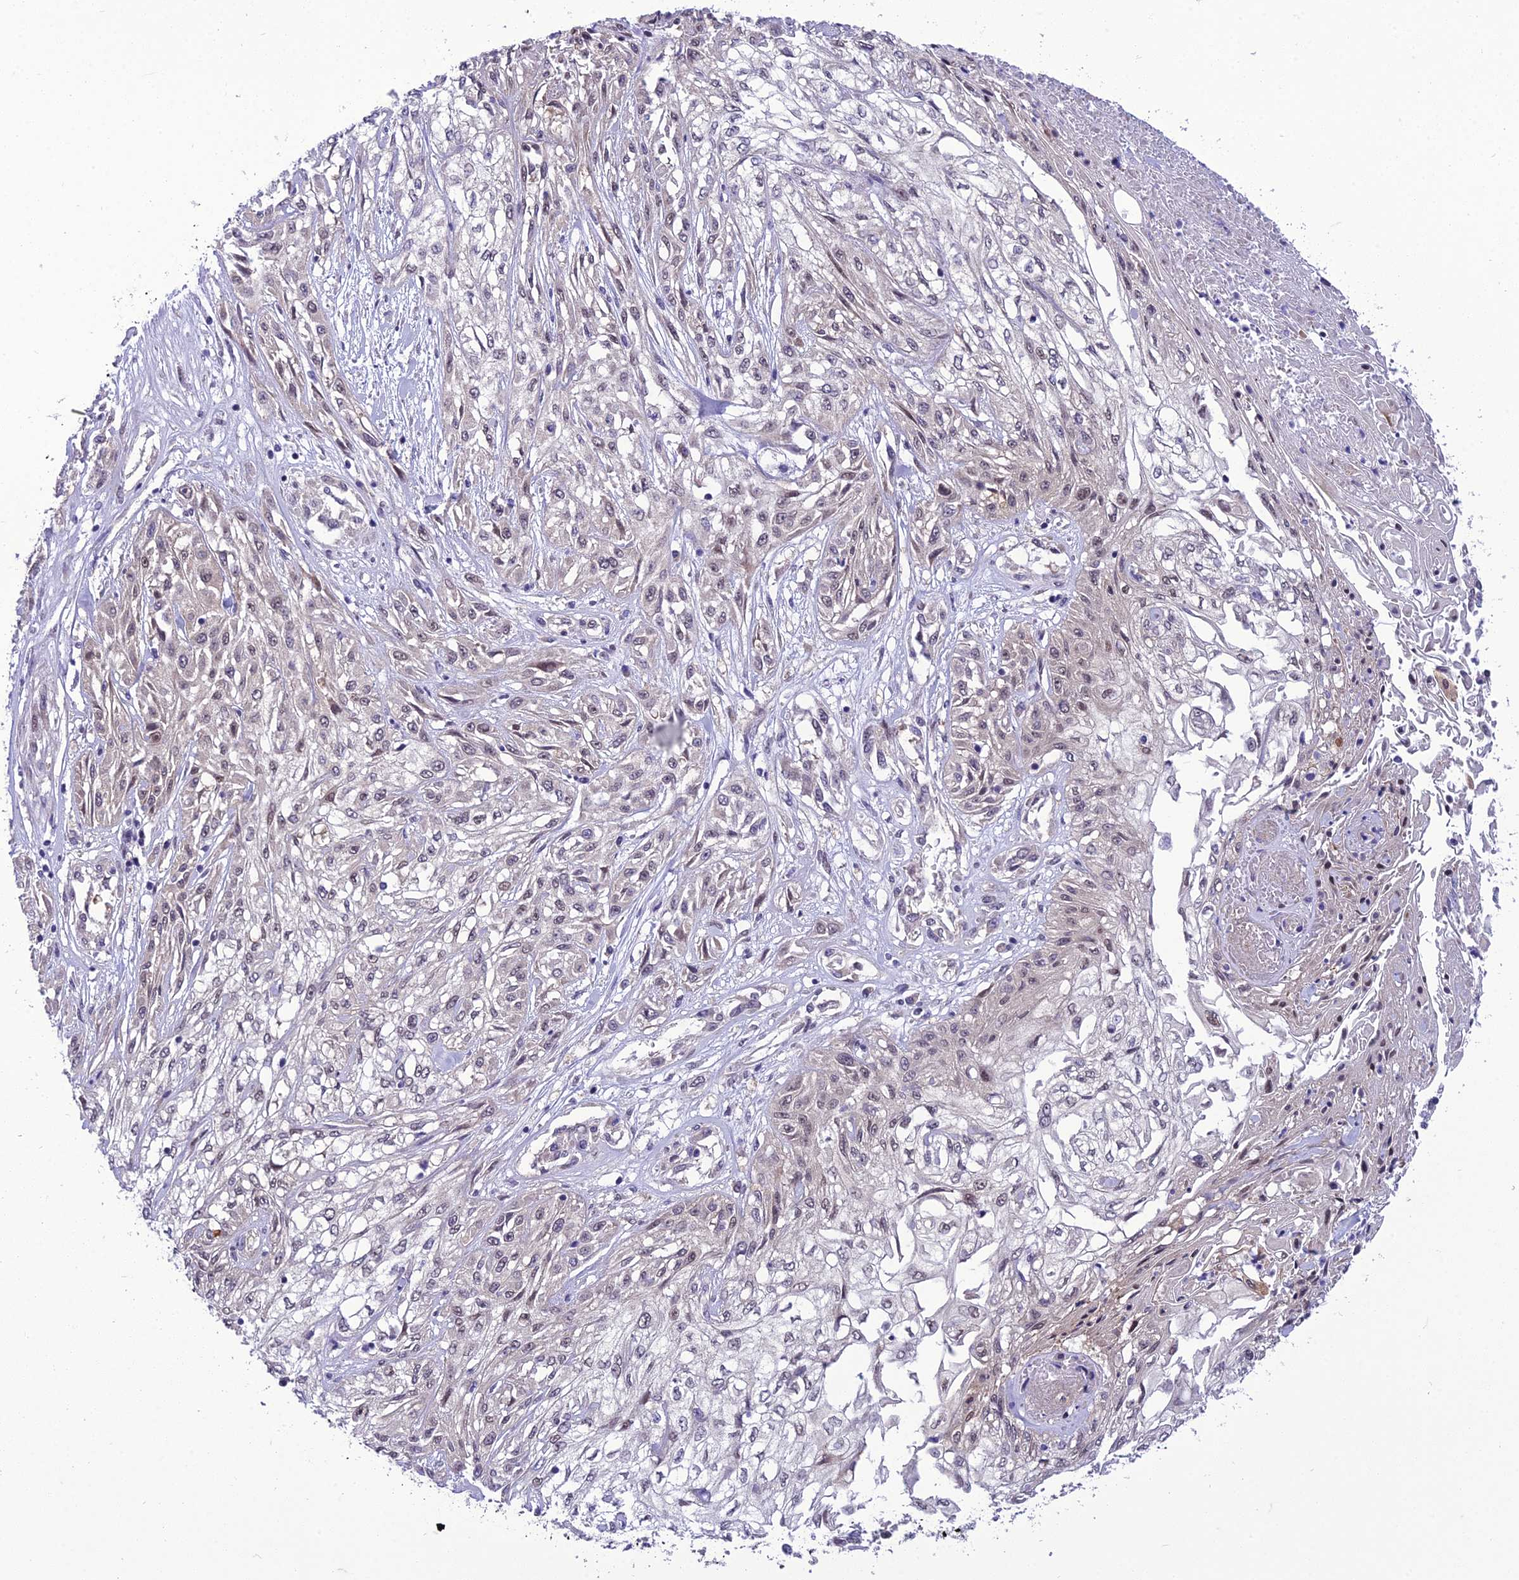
{"staining": {"intensity": "weak", "quantity": "<25%", "location": "nuclear"}, "tissue": "skin cancer", "cell_type": "Tumor cells", "image_type": "cancer", "snomed": [{"axis": "morphology", "description": "Squamous cell carcinoma, NOS"}, {"axis": "morphology", "description": "Squamous cell carcinoma, metastatic, NOS"}, {"axis": "topography", "description": "Skin"}, {"axis": "topography", "description": "Lymph node"}], "caption": "Skin cancer was stained to show a protein in brown. There is no significant positivity in tumor cells.", "gene": "GAB4", "patient": {"sex": "male", "age": 75}}